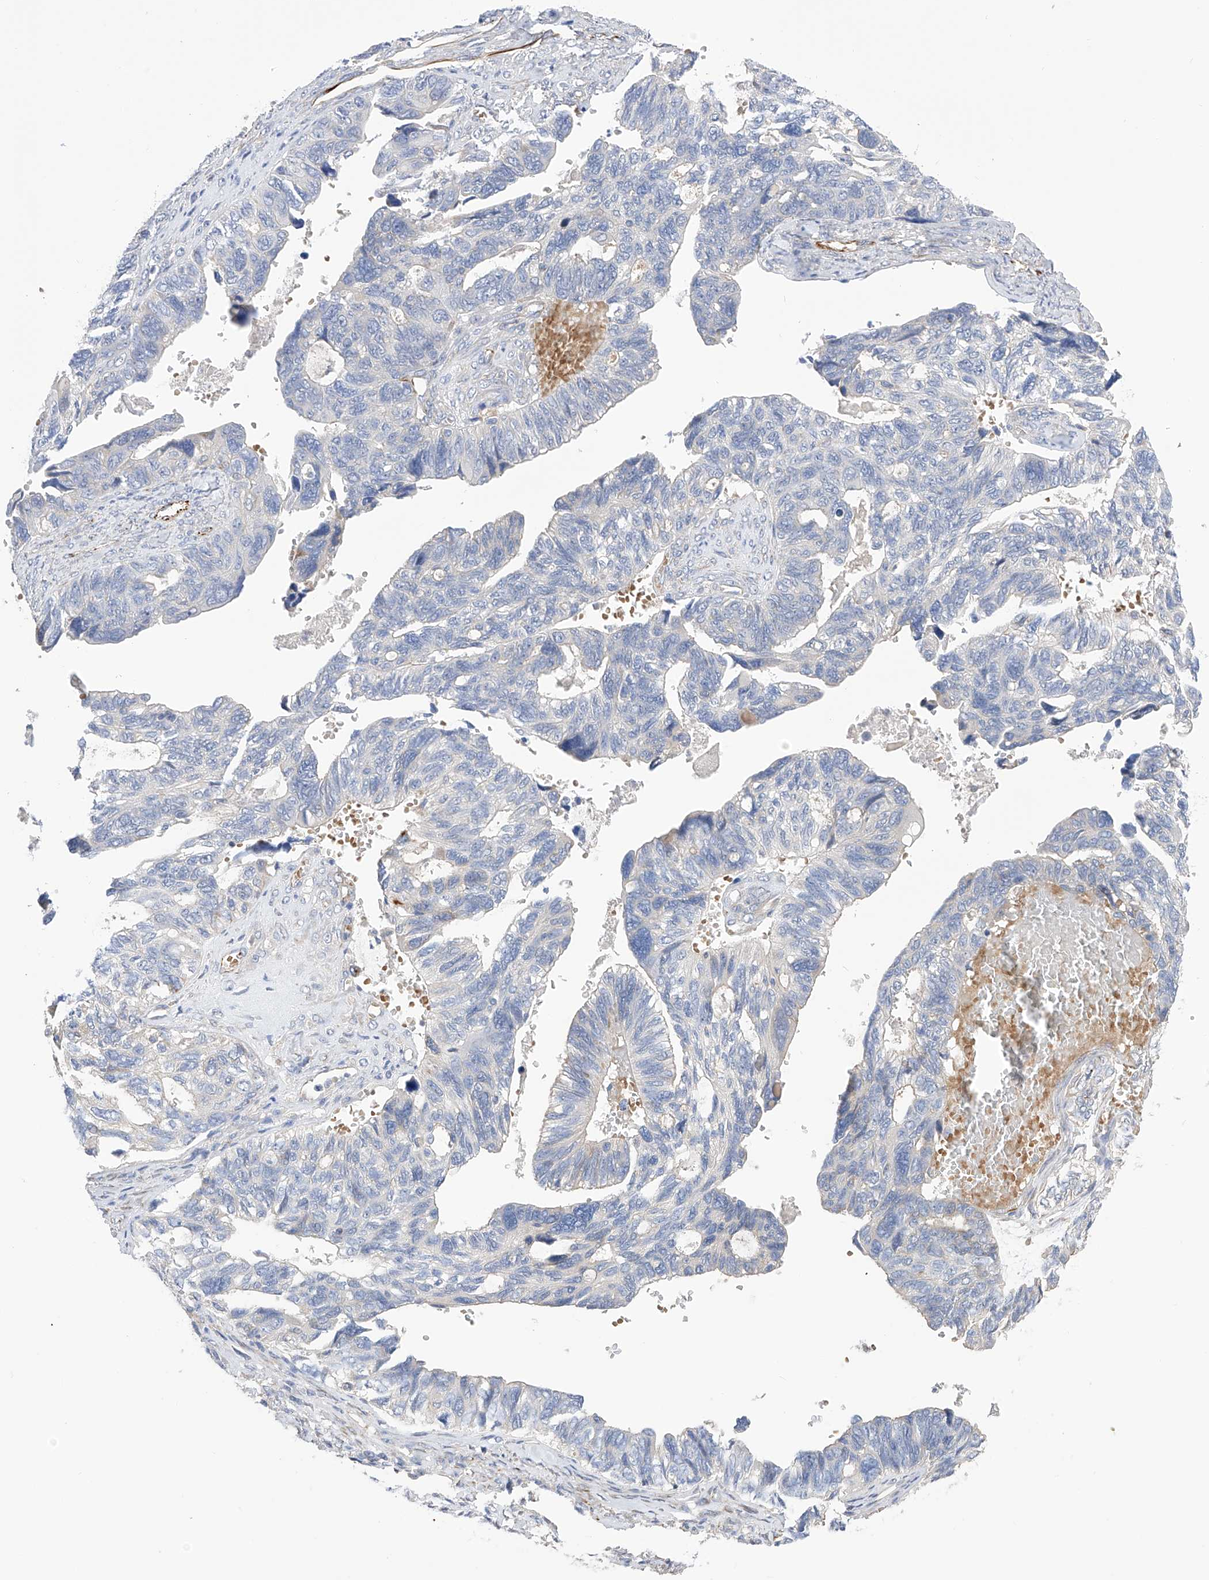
{"staining": {"intensity": "negative", "quantity": "none", "location": "none"}, "tissue": "ovarian cancer", "cell_type": "Tumor cells", "image_type": "cancer", "snomed": [{"axis": "morphology", "description": "Cystadenocarcinoma, serous, NOS"}, {"axis": "topography", "description": "Ovary"}], "caption": "The histopathology image reveals no significant staining in tumor cells of ovarian serous cystadenocarcinoma. (Stains: DAB IHC with hematoxylin counter stain, Microscopy: brightfield microscopy at high magnification).", "gene": "NFATC4", "patient": {"sex": "female", "age": 79}}